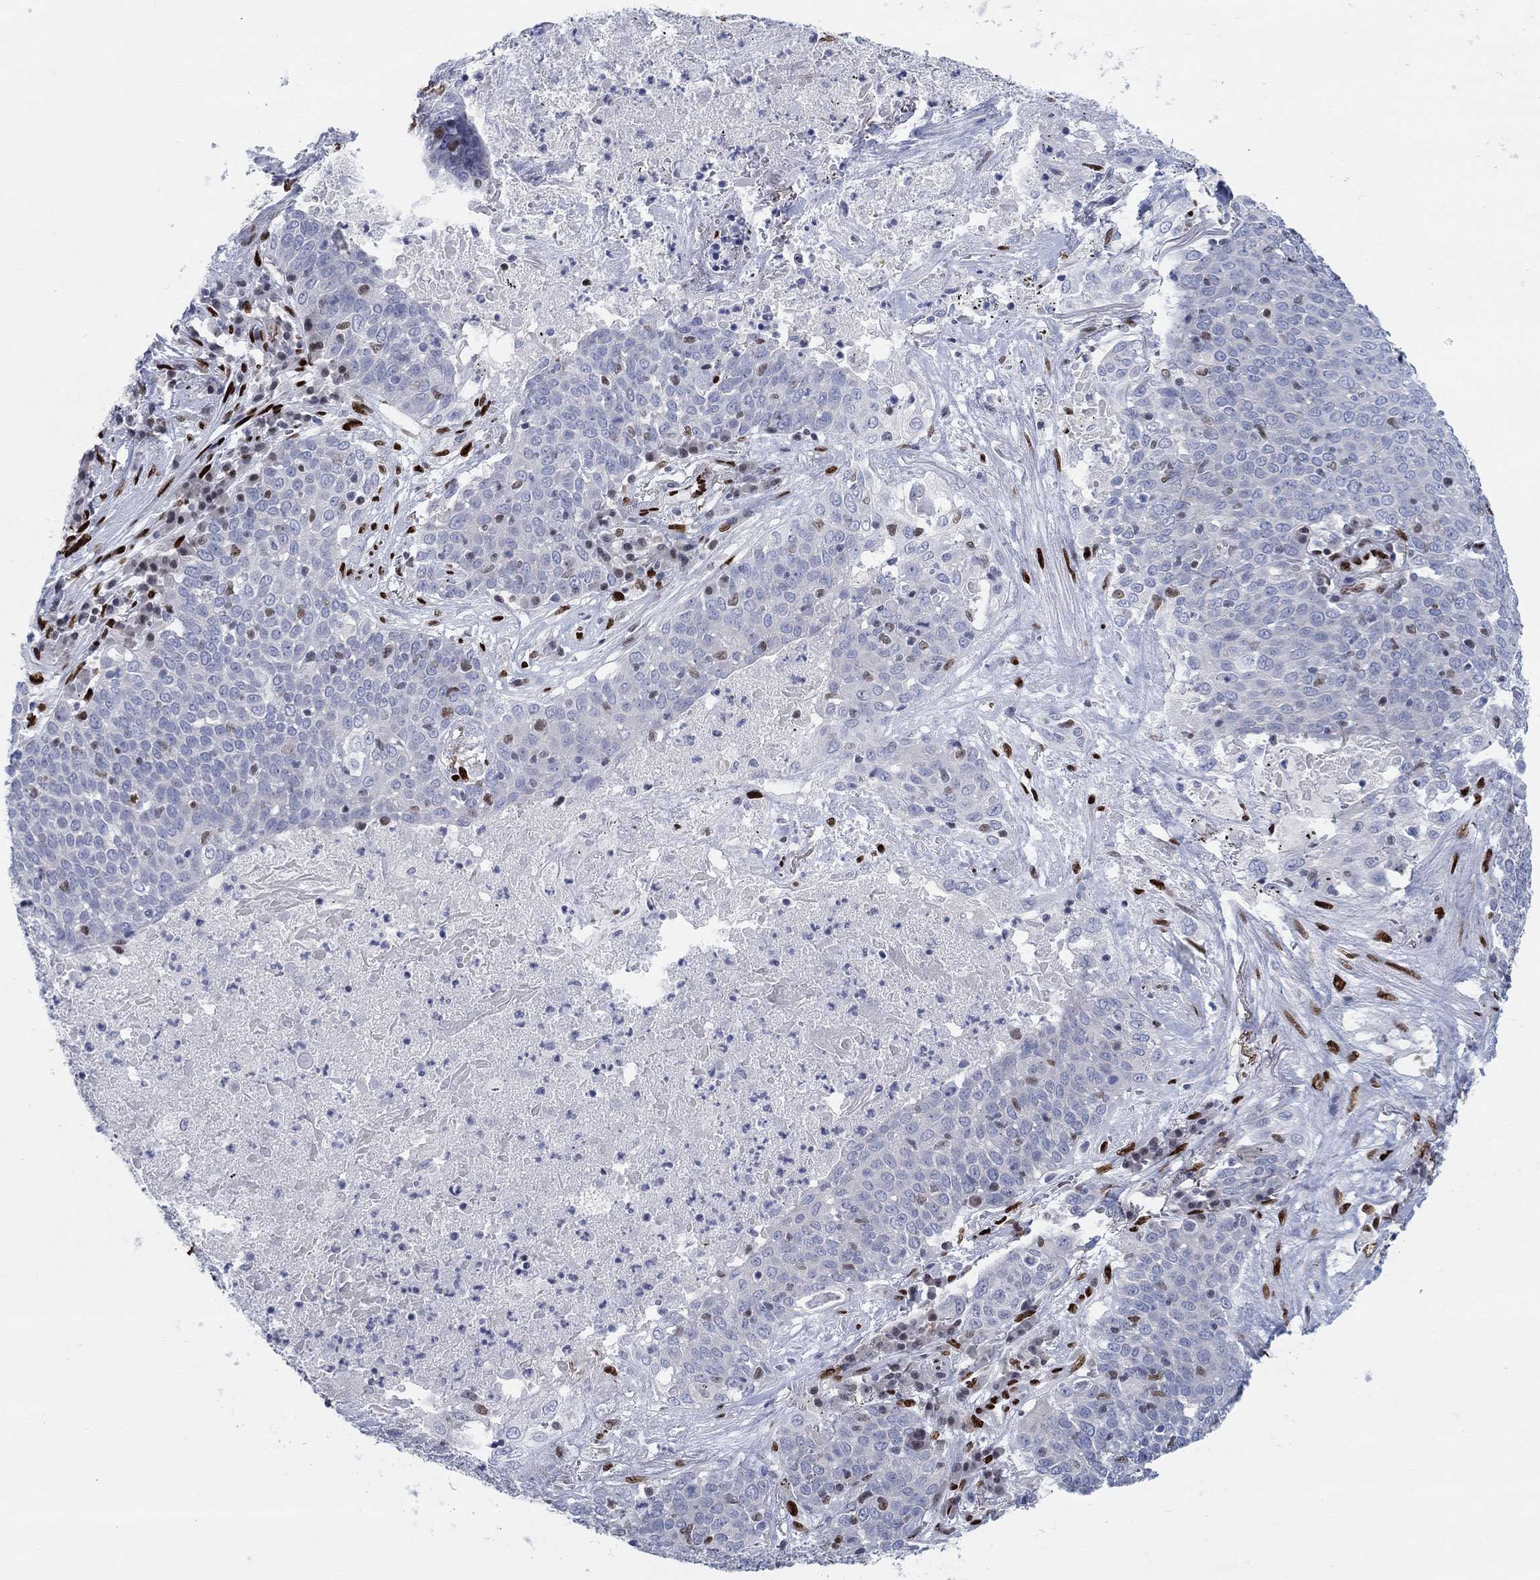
{"staining": {"intensity": "negative", "quantity": "none", "location": "none"}, "tissue": "lung cancer", "cell_type": "Tumor cells", "image_type": "cancer", "snomed": [{"axis": "morphology", "description": "Squamous cell carcinoma, NOS"}, {"axis": "topography", "description": "Lung"}], "caption": "This is an immunohistochemistry (IHC) micrograph of lung cancer. There is no expression in tumor cells.", "gene": "ZEB1", "patient": {"sex": "male", "age": 82}}